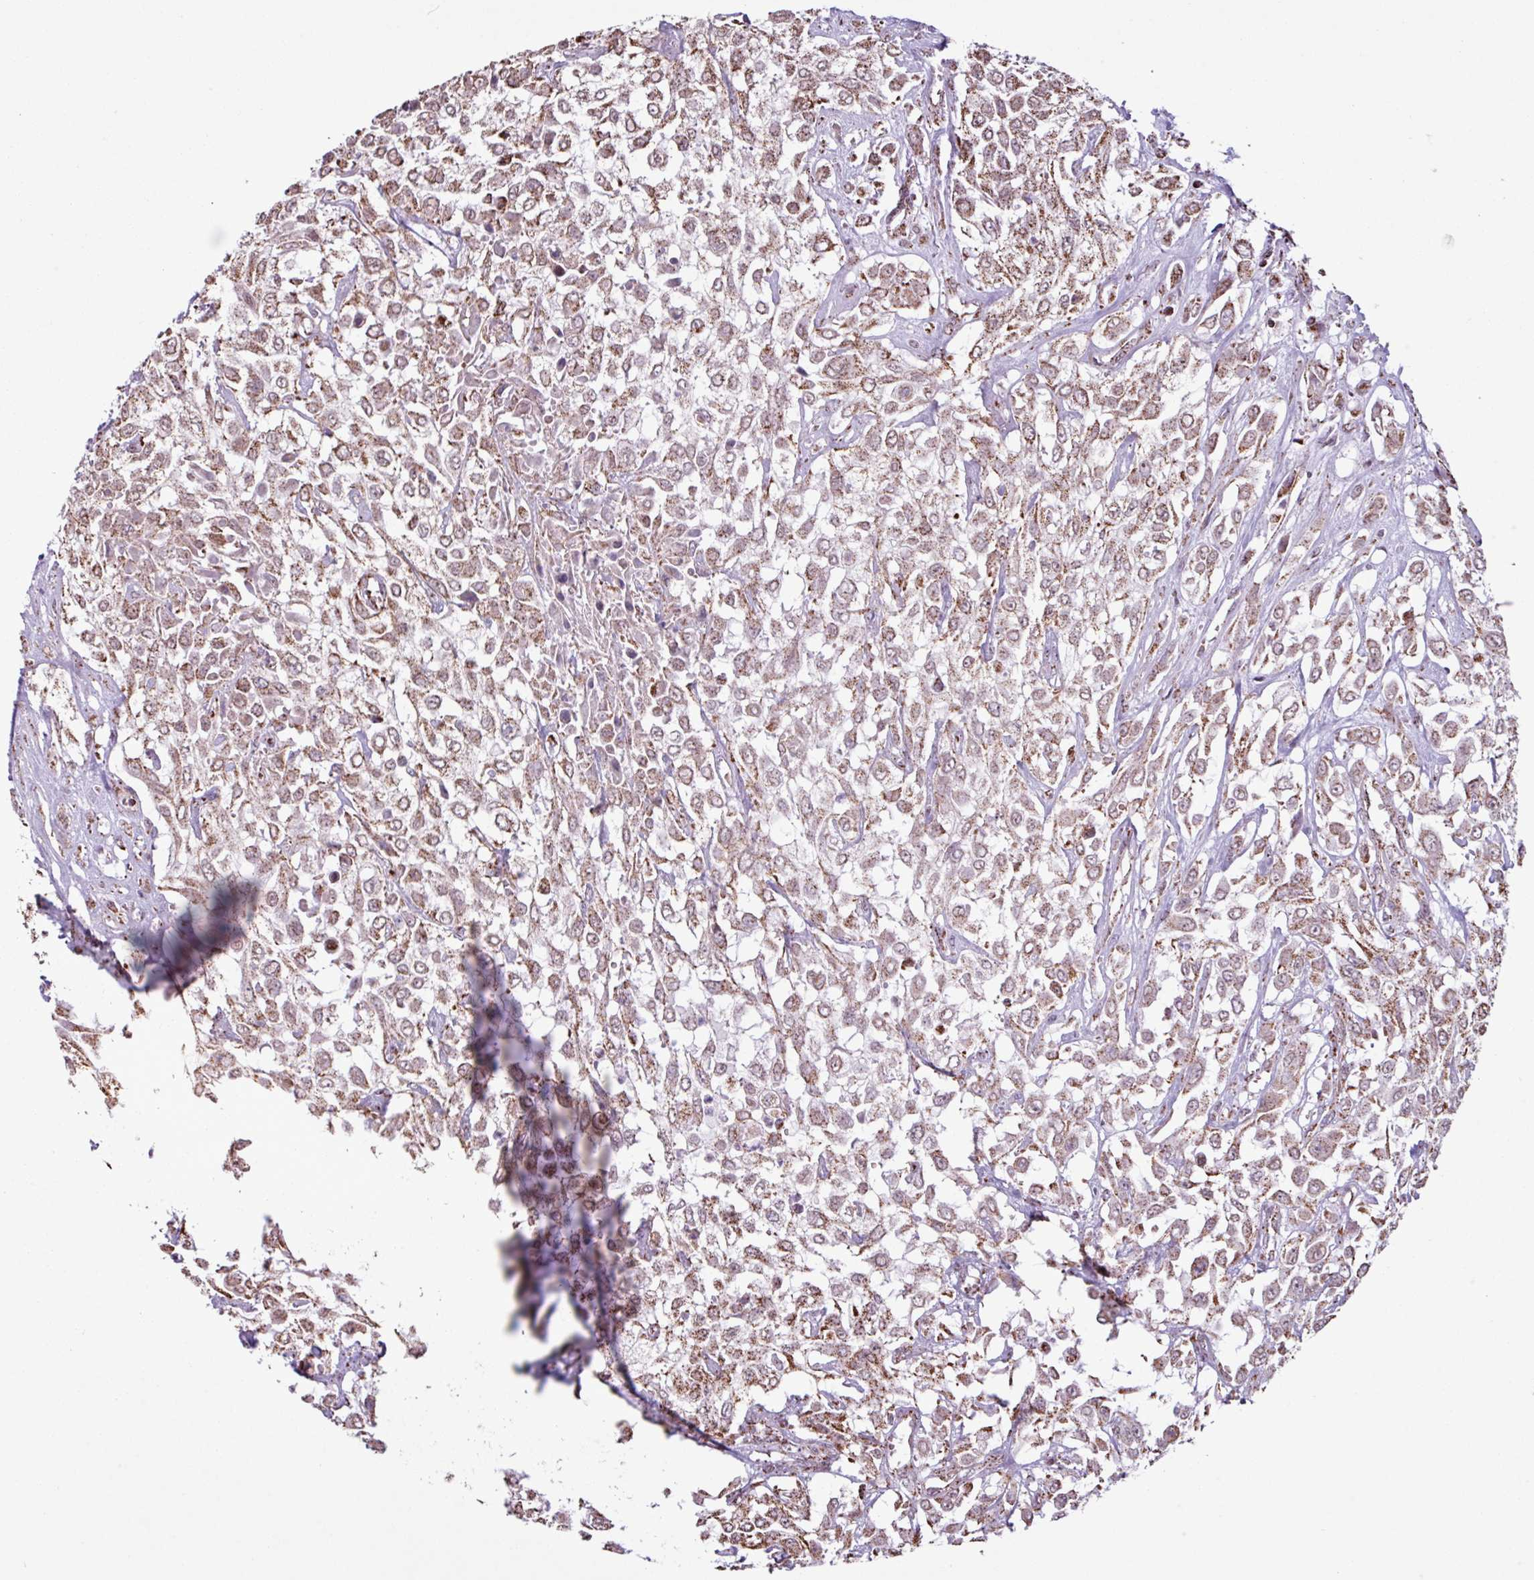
{"staining": {"intensity": "strong", "quantity": ">75%", "location": "cytoplasmic/membranous"}, "tissue": "urothelial cancer", "cell_type": "Tumor cells", "image_type": "cancer", "snomed": [{"axis": "morphology", "description": "Urothelial carcinoma, High grade"}, {"axis": "topography", "description": "Urinary bladder"}], "caption": "Immunohistochemistry photomicrograph of neoplastic tissue: human urothelial carcinoma (high-grade) stained using immunohistochemistry (IHC) displays high levels of strong protein expression localized specifically in the cytoplasmic/membranous of tumor cells, appearing as a cytoplasmic/membranous brown color.", "gene": "ALG8", "patient": {"sex": "male", "age": 57}}